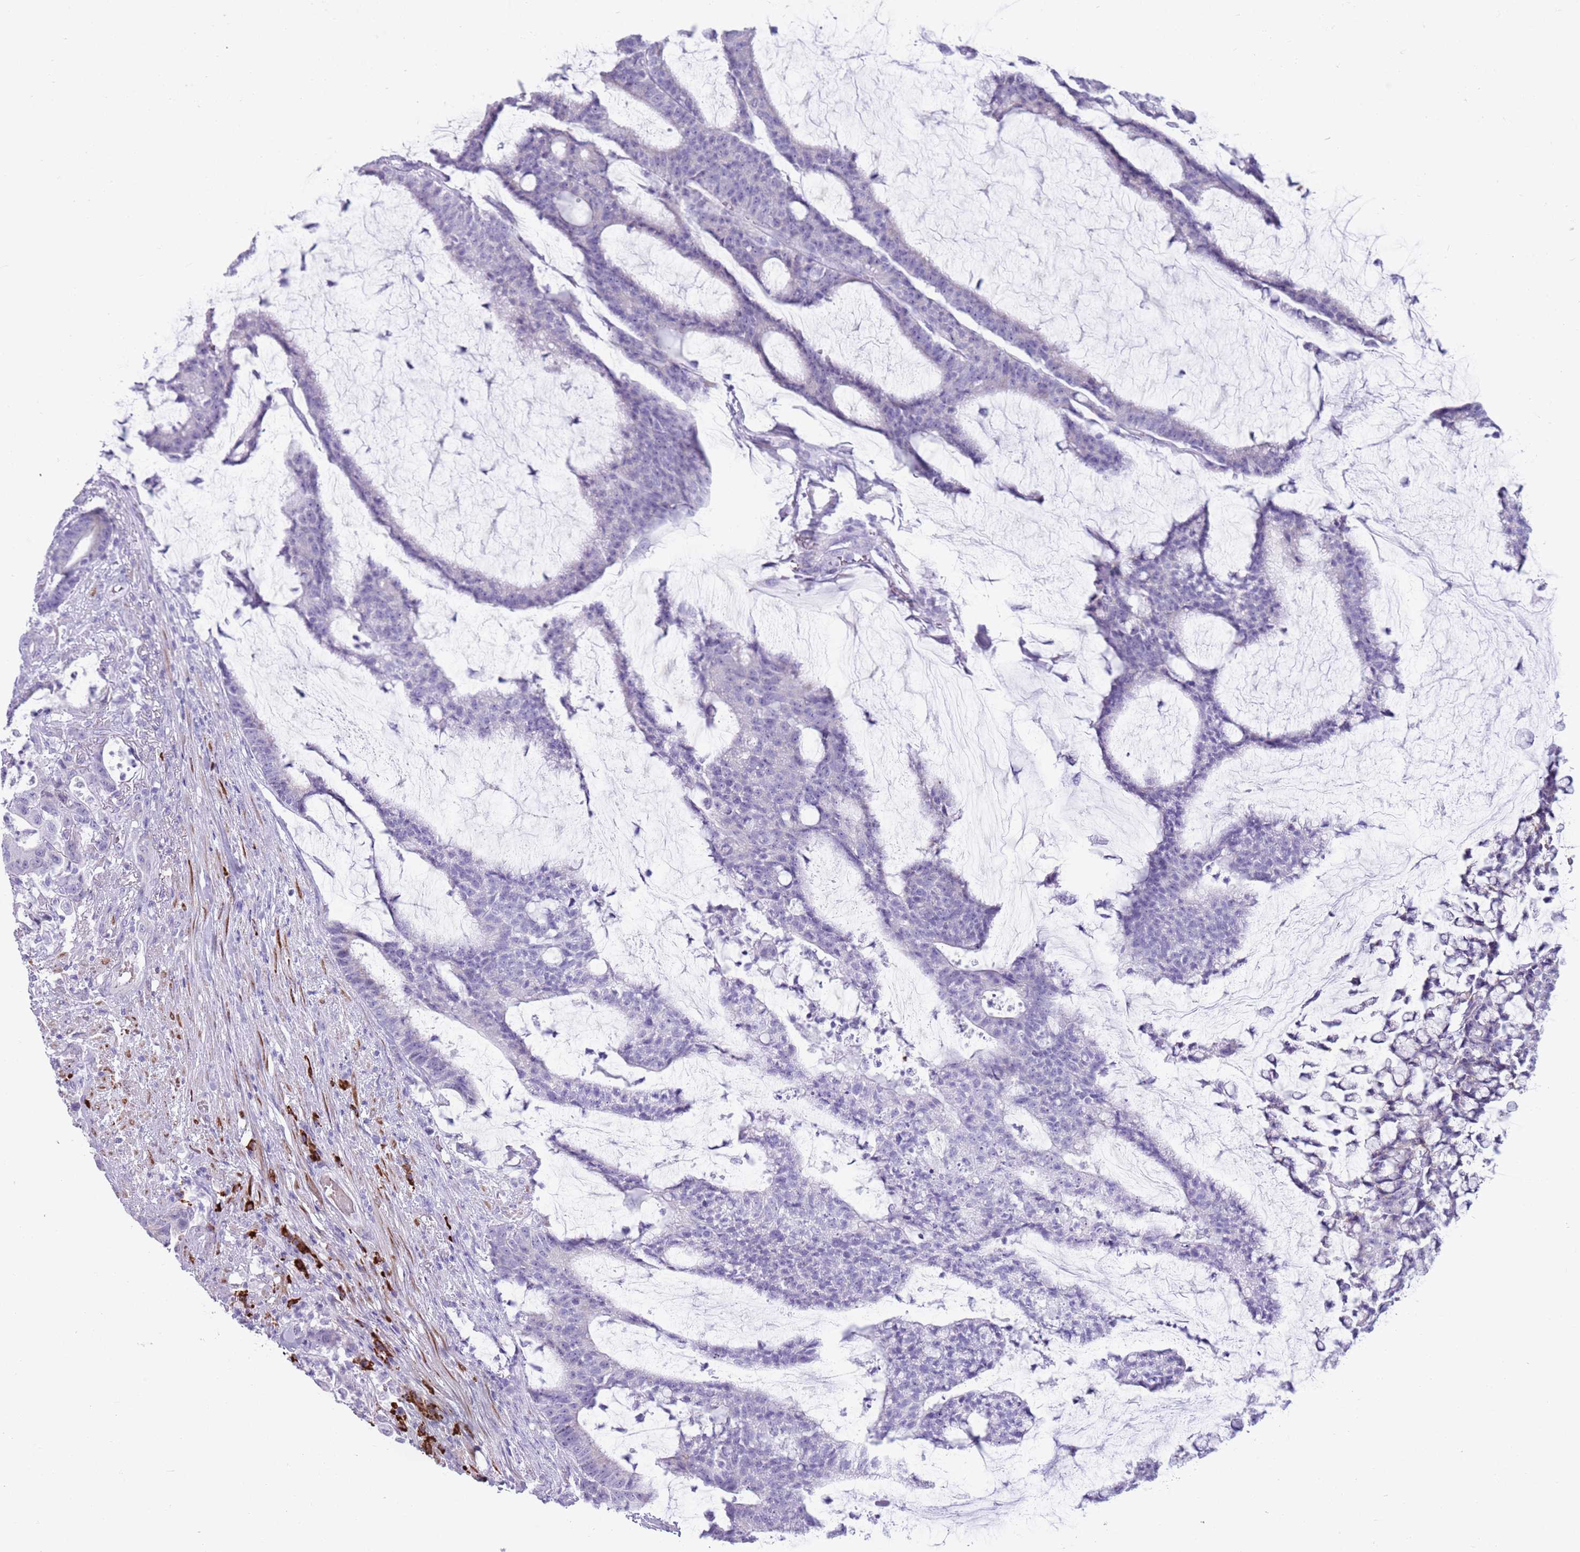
{"staining": {"intensity": "negative", "quantity": "none", "location": "none"}, "tissue": "colorectal cancer", "cell_type": "Tumor cells", "image_type": "cancer", "snomed": [{"axis": "morphology", "description": "Adenocarcinoma, NOS"}, {"axis": "topography", "description": "Colon"}], "caption": "Immunohistochemistry (IHC) image of neoplastic tissue: adenocarcinoma (colorectal) stained with DAB exhibits no significant protein expression in tumor cells. (Stains: DAB IHC with hematoxylin counter stain, Microscopy: brightfield microscopy at high magnification).", "gene": "LY6G5B", "patient": {"sex": "female", "age": 84}}